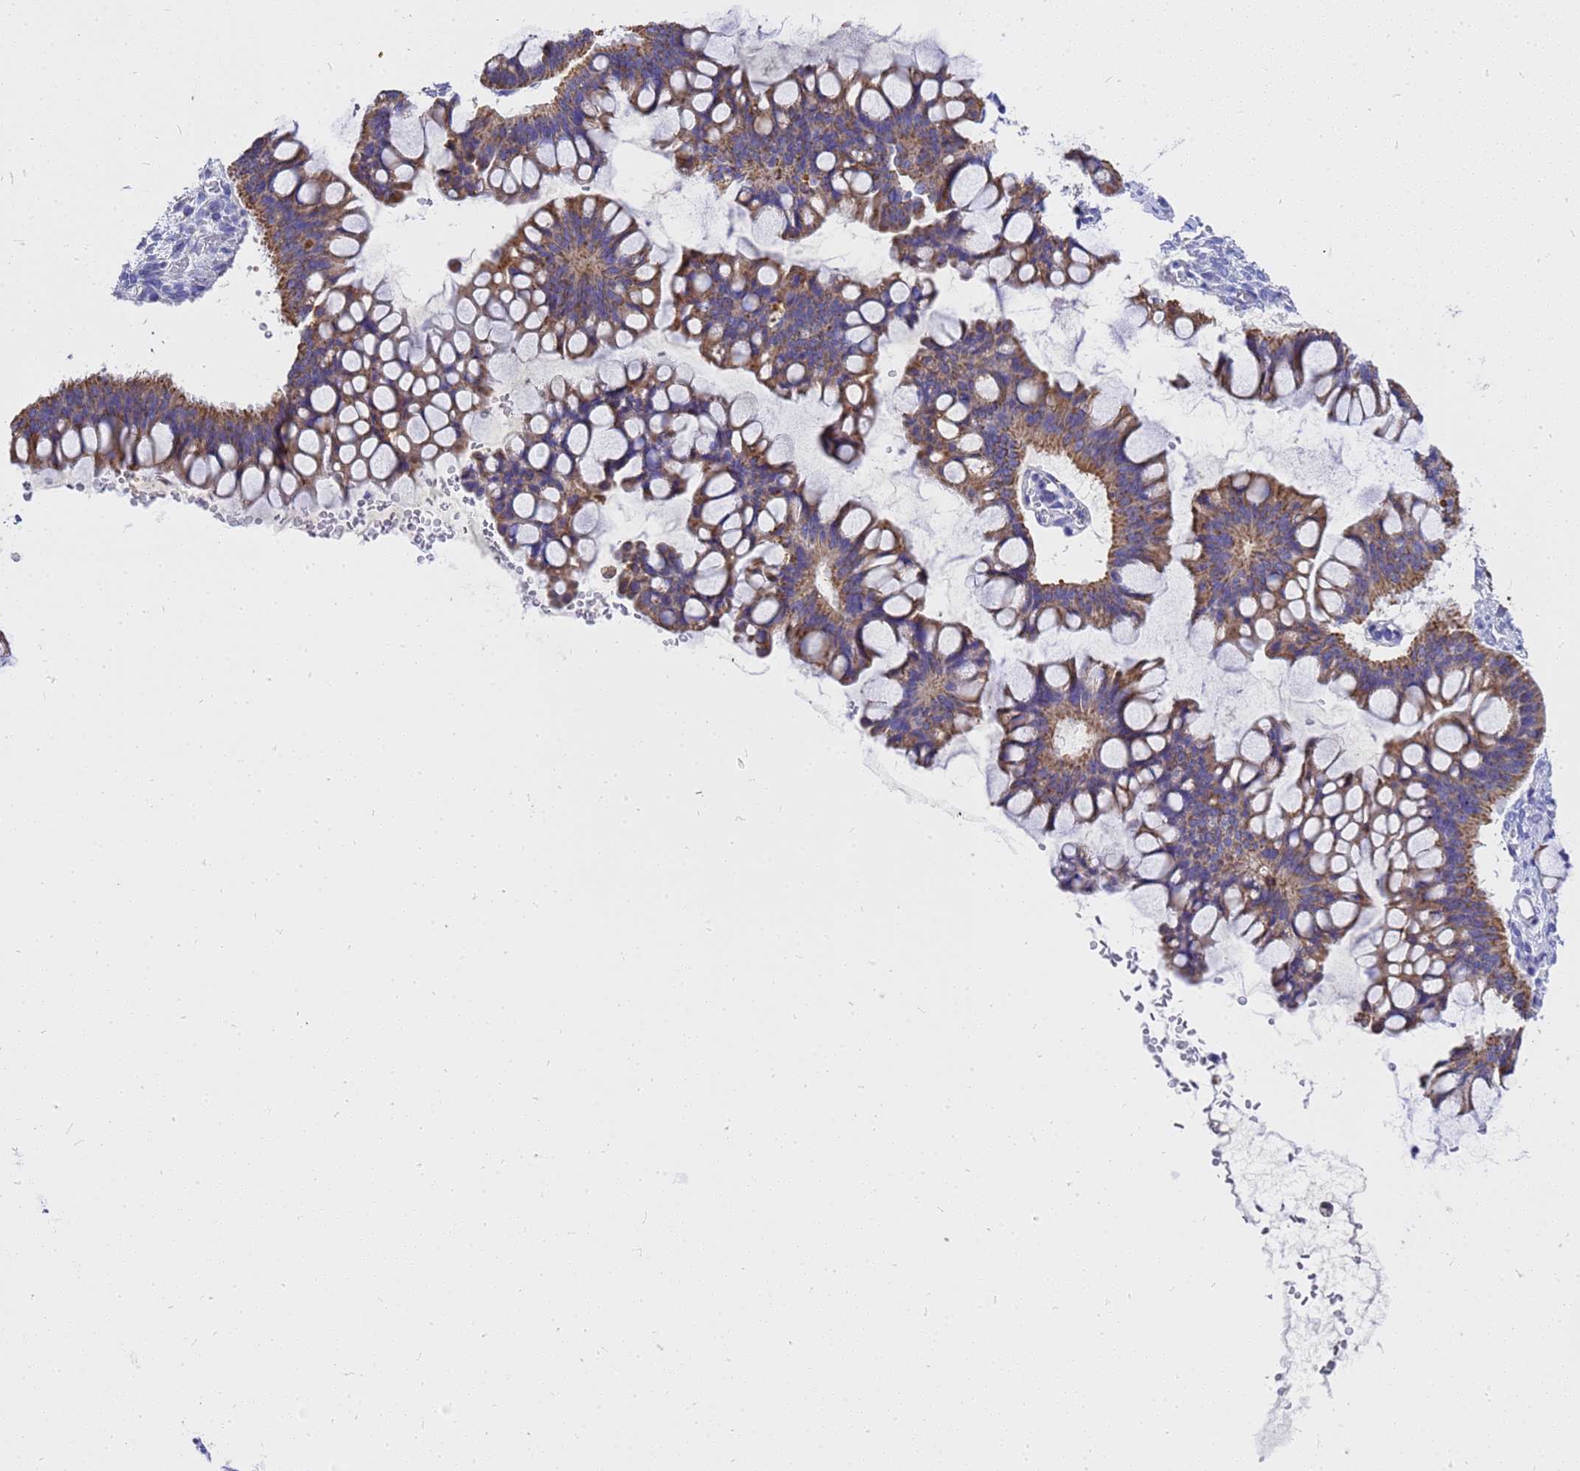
{"staining": {"intensity": "moderate", "quantity": ">75%", "location": "cytoplasmic/membranous"}, "tissue": "ovarian cancer", "cell_type": "Tumor cells", "image_type": "cancer", "snomed": [{"axis": "morphology", "description": "Cystadenocarcinoma, mucinous, NOS"}, {"axis": "topography", "description": "Ovary"}], "caption": "Immunohistochemical staining of human mucinous cystadenocarcinoma (ovarian) displays medium levels of moderate cytoplasmic/membranous protein expression in approximately >75% of tumor cells.", "gene": "OR52E2", "patient": {"sex": "female", "age": 73}}